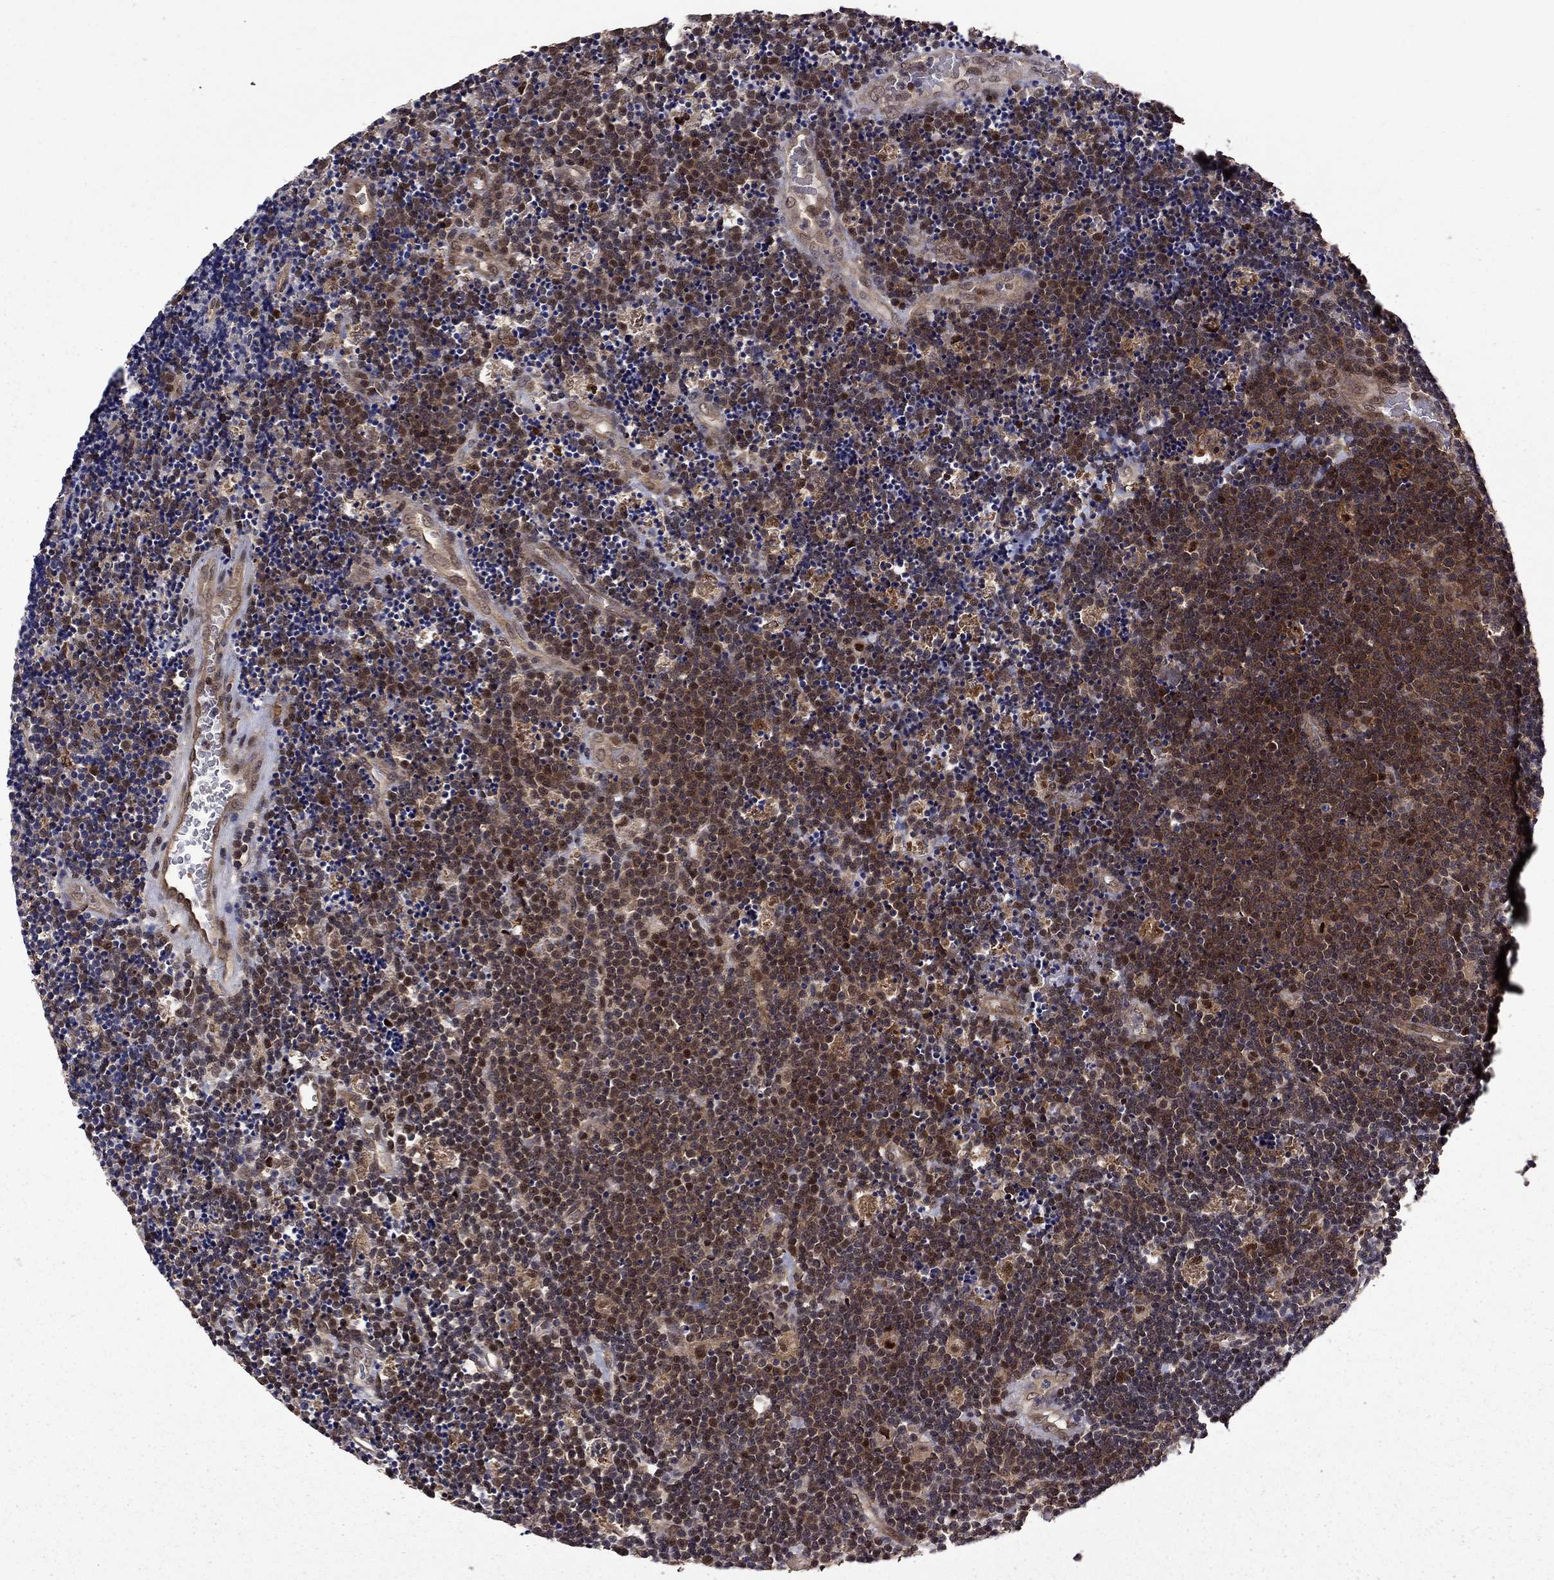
{"staining": {"intensity": "moderate", "quantity": ">75%", "location": "cytoplasmic/membranous,nuclear"}, "tissue": "lymphoma", "cell_type": "Tumor cells", "image_type": "cancer", "snomed": [{"axis": "morphology", "description": "Malignant lymphoma, non-Hodgkin's type, Low grade"}, {"axis": "topography", "description": "Brain"}], "caption": "DAB immunohistochemical staining of human malignant lymphoma, non-Hodgkin's type (low-grade) shows moderate cytoplasmic/membranous and nuclear protein staining in about >75% of tumor cells.", "gene": "APPBP2", "patient": {"sex": "female", "age": 66}}